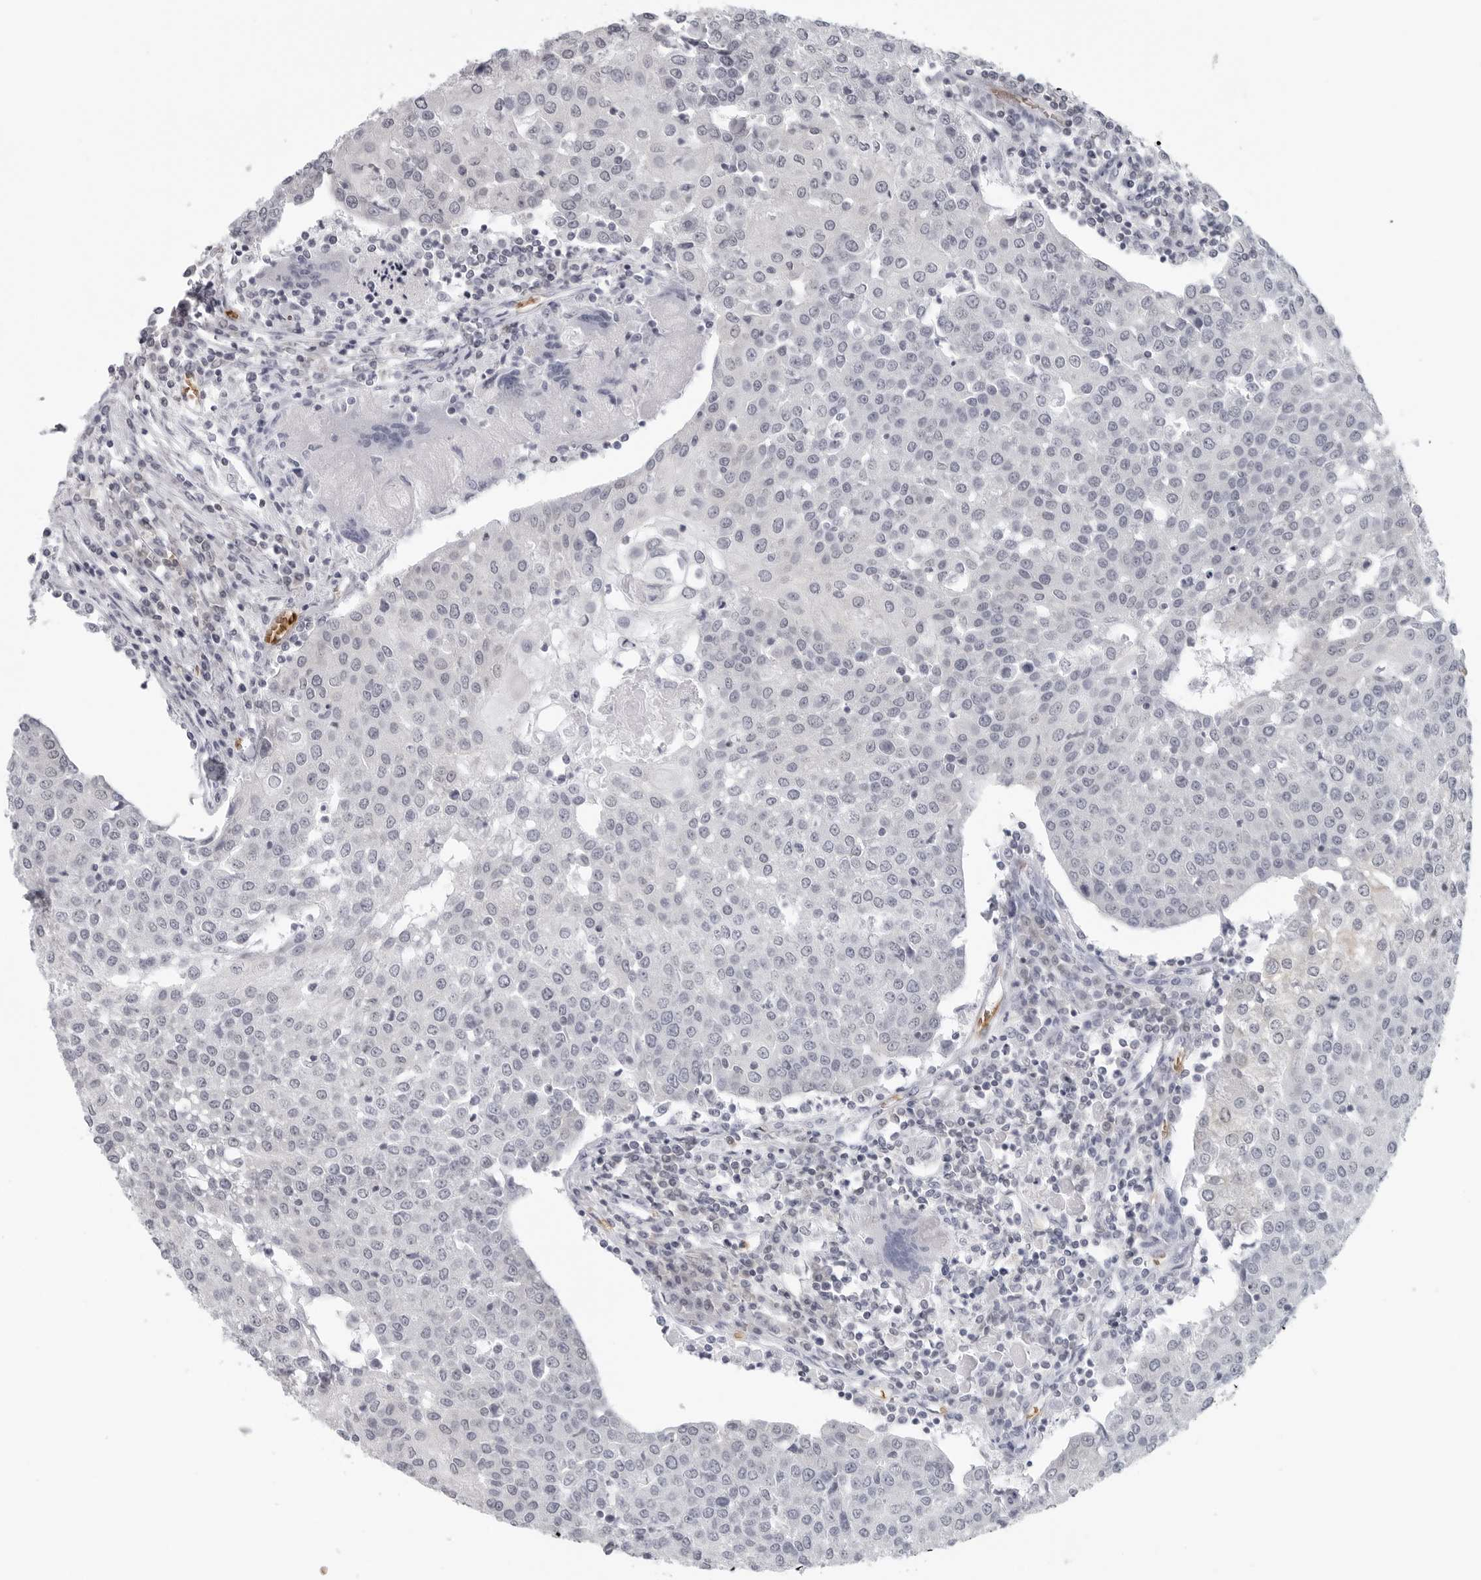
{"staining": {"intensity": "negative", "quantity": "none", "location": "none"}, "tissue": "urothelial cancer", "cell_type": "Tumor cells", "image_type": "cancer", "snomed": [{"axis": "morphology", "description": "Urothelial carcinoma, High grade"}, {"axis": "topography", "description": "Urinary bladder"}], "caption": "A high-resolution image shows IHC staining of high-grade urothelial carcinoma, which exhibits no significant expression in tumor cells. (DAB (3,3'-diaminobenzidine) immunohistochemistry visualized using brightfield microscopy, high magnification).", "gene": "EPB41", "patient": {"sex": "female", "age": 85}}